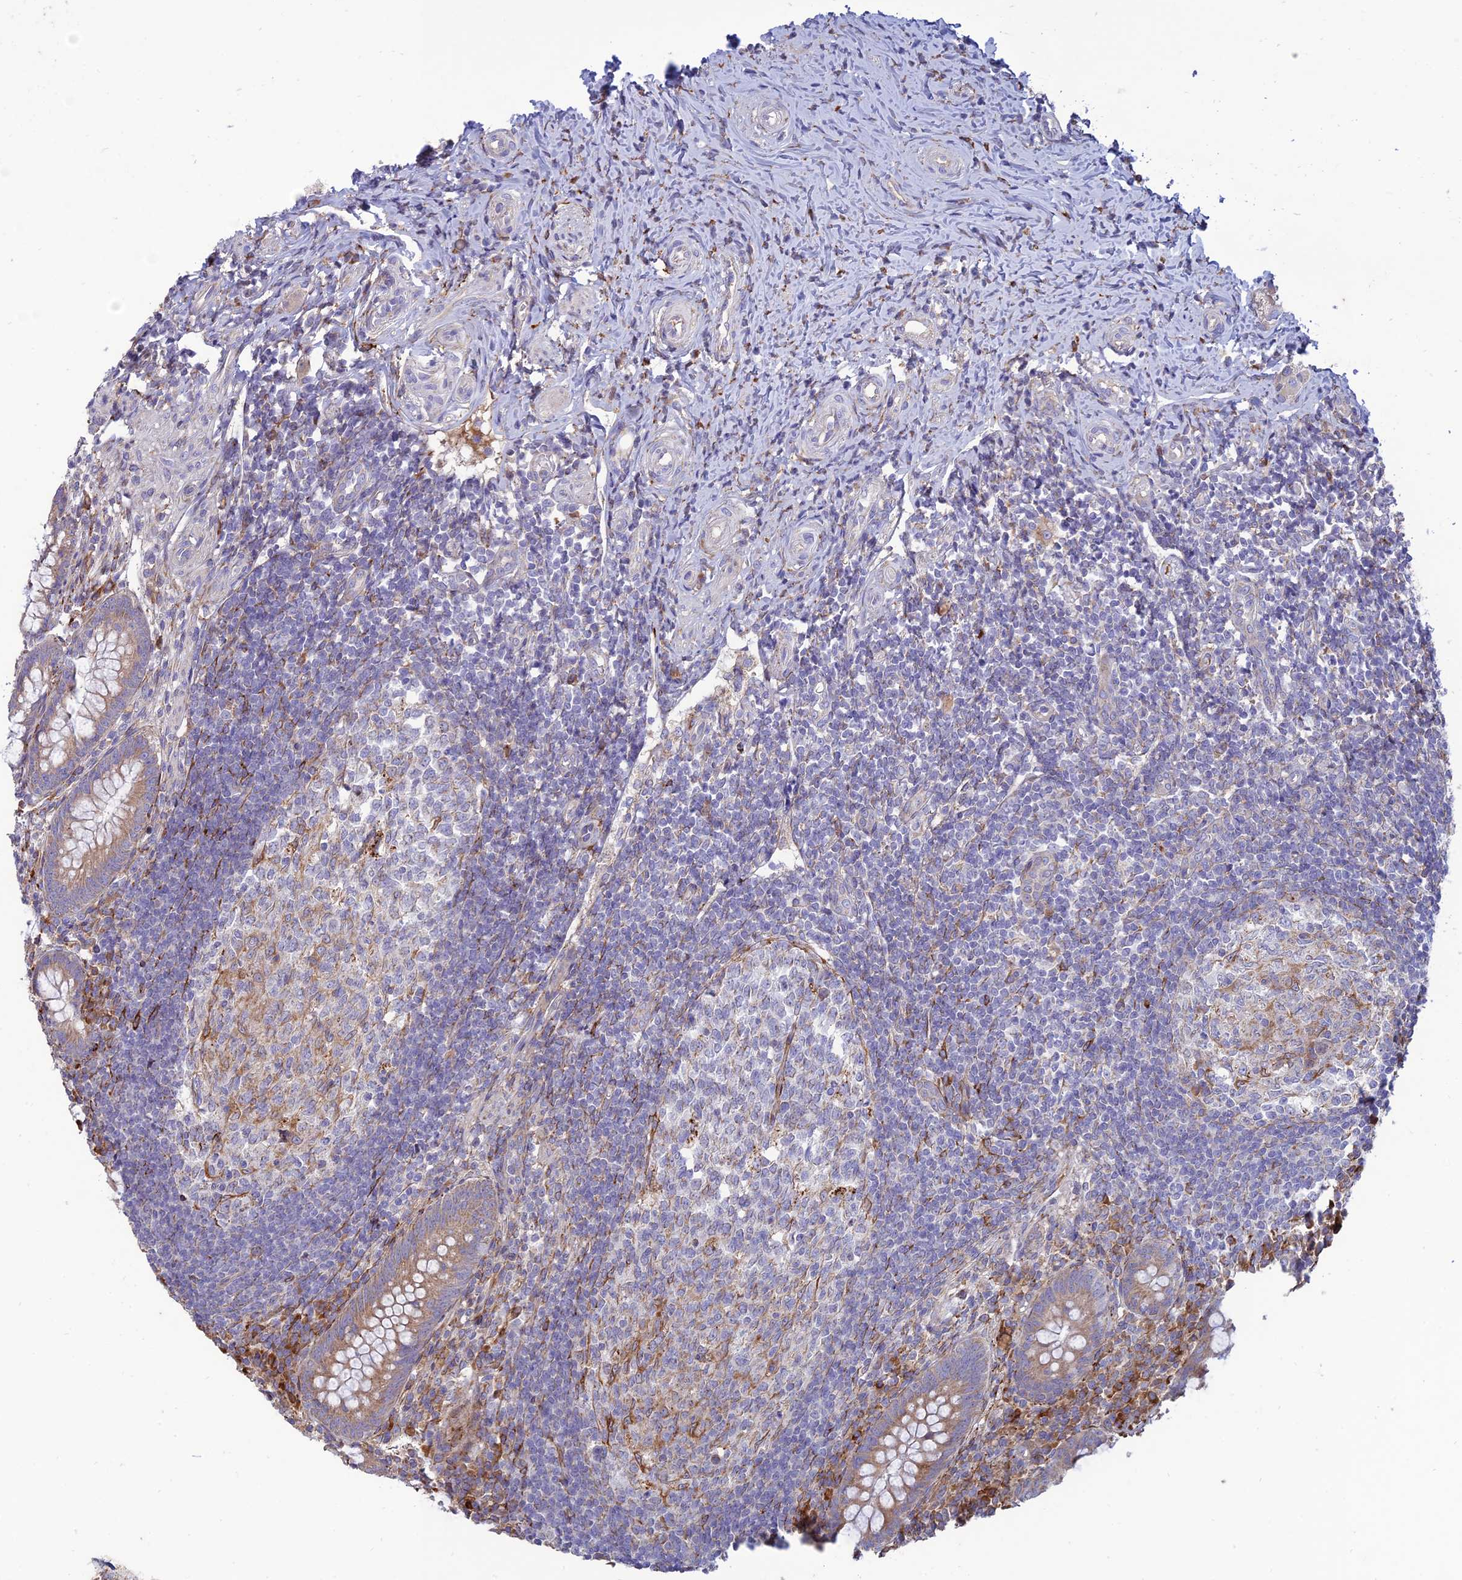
{"staining": {"intensity": "moderate", "quantity": ">75%", "location": "cytoplasmic/membranous"}, "tissue": "appendix", "cell_type": "Glandular cells", "image_type": "normal", "snomed": [{"axis": "morphology", "description": "Normal tissue, NOS"}, {"axis": "topography", "description": "Appendix"}], "caption": "Moderate cytoplasmic/membranous staining for a protein is identified in about >75% of glandular cells of normal appendix using IHC.", "gene": "RCN3", "patient": {"sex": "female", "age": 33}}